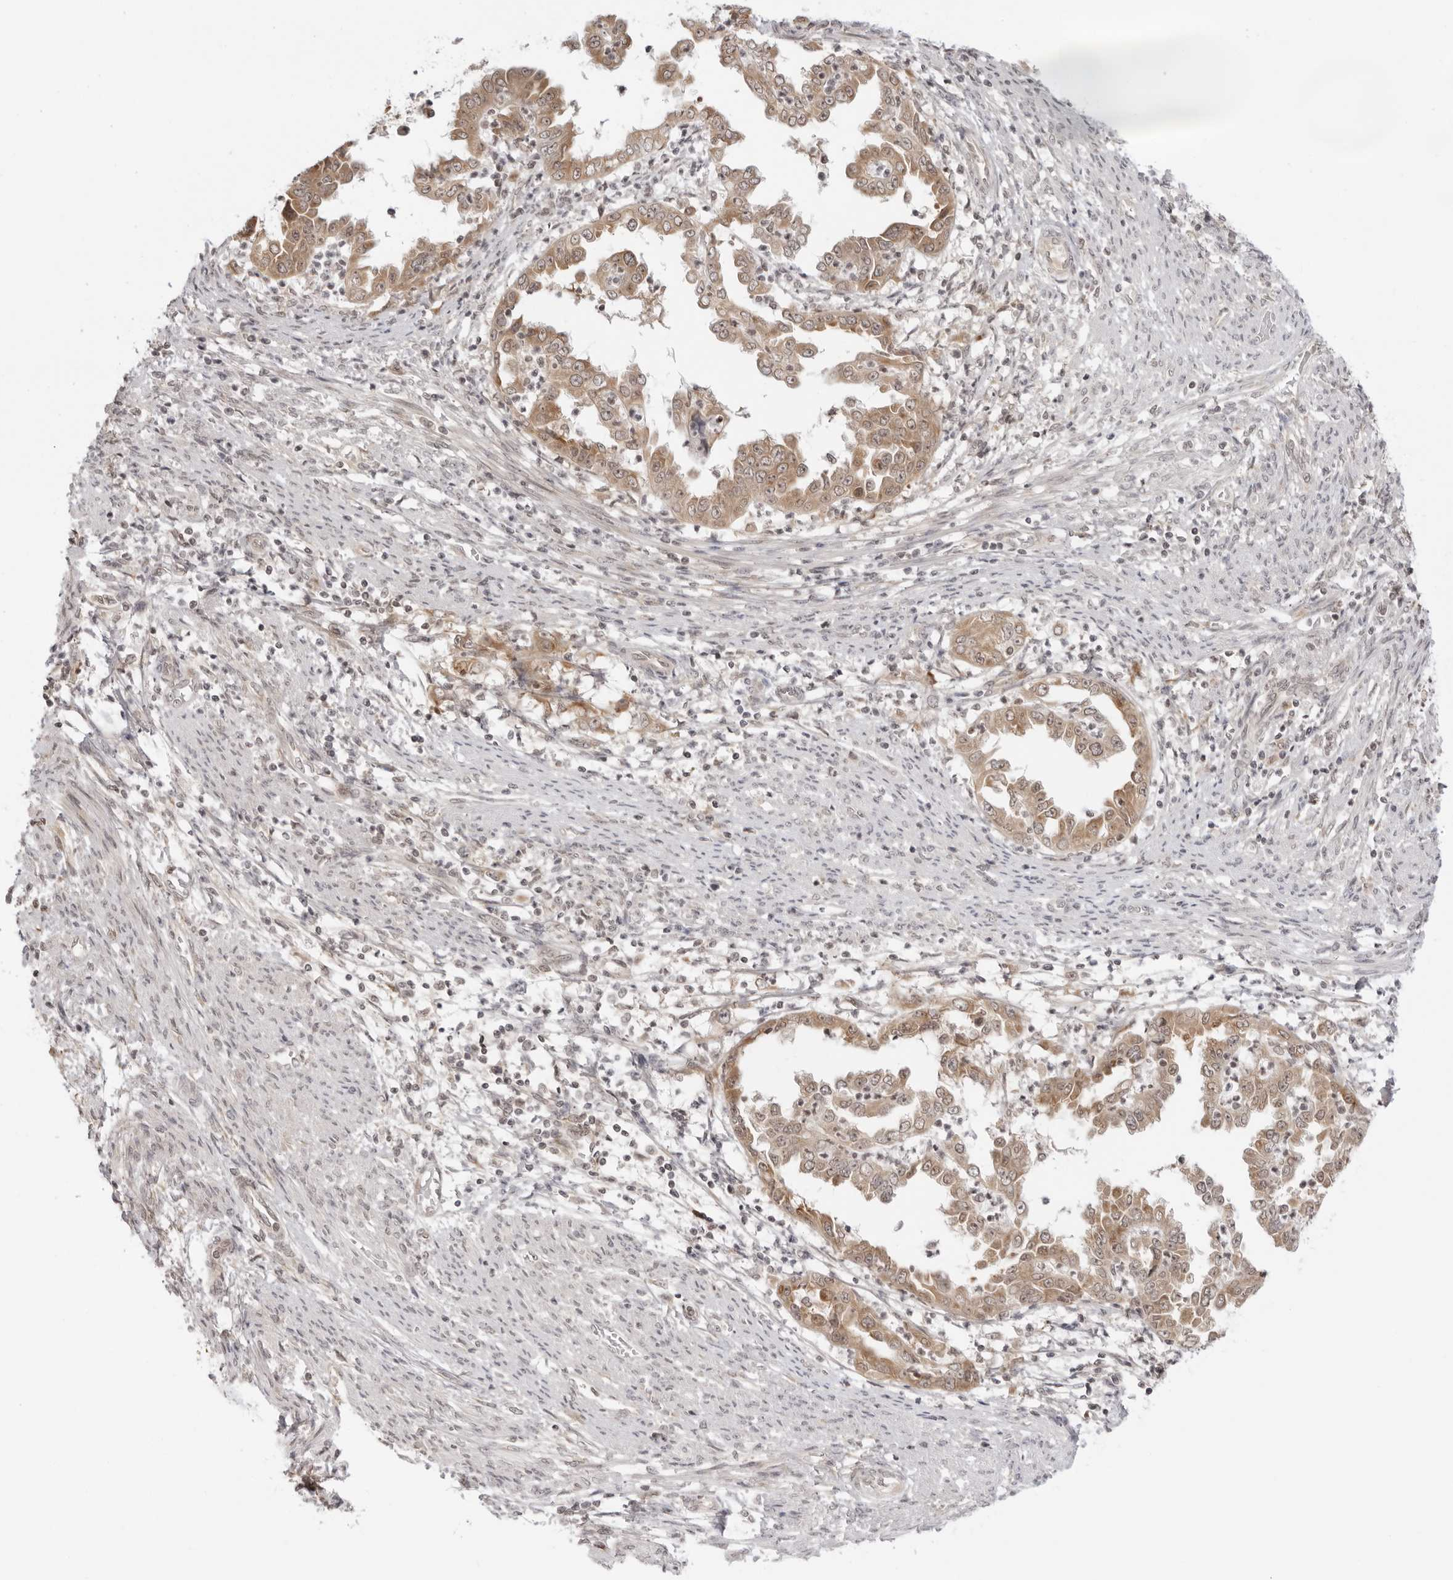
{"staining": {"intensity": "moderate", "quantity": ">75%", "location": "cytoplasmic/membranous"}, "tissue": "endometrial cancer", "cell_type": "Tumor cells", "image_type": "cancer", "snomed": [{"axis": "morphology", "description": "Adenocarcinoma, NOS"}, {"axis": "topography", "description": "Endometrium"}], "caption": "Moderate cytoplasmic/membranous positivity for a protein is appreciated in approximately >75% of tumor cells of endometrial cancer using immunohistochemistry.", "gene": "PRRC2C", "patient": {"sex": "female", "age": 85}}